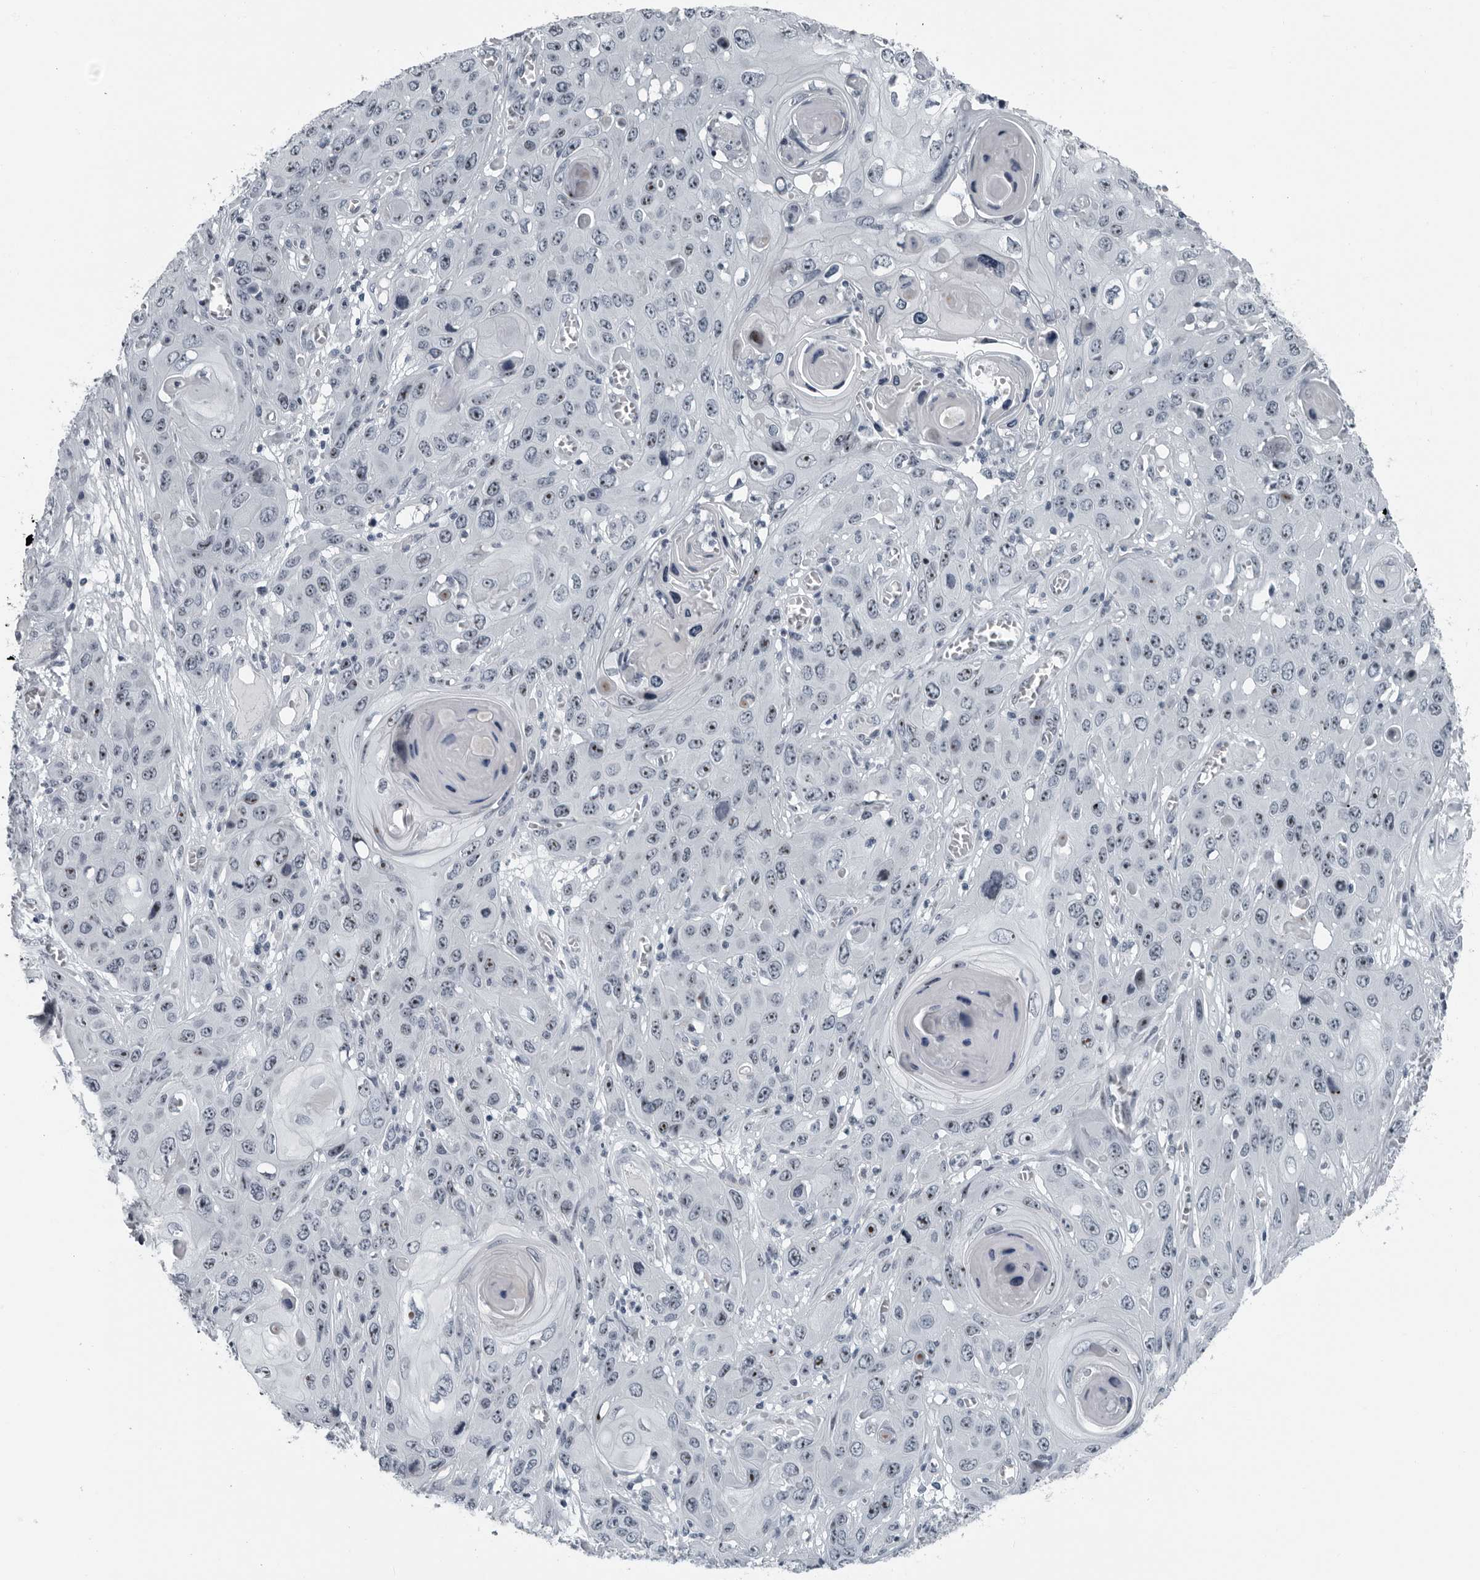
{"staining": {"intensity": "moderate", "quantity": ">75%", "location": "nuclear"}, "tissue": "skin cancer", "cell_type": "Tumor cells", "image_type": "cancer", "snomed": [{"axis": "morphology", "description": "Squamous cell carcinoma, NOS"}, {"axis": "topography", "description": "Skin"}], "caption": "IHC photomicrograph of skin cancer (squamous cell carcinoma) stained for a protein (brown), which displays medium levels of moderate nuclear positivity in about >75% of tumor cells.", "gene": "PDCD11", "patient": {"sex": "male", "age": 55}}